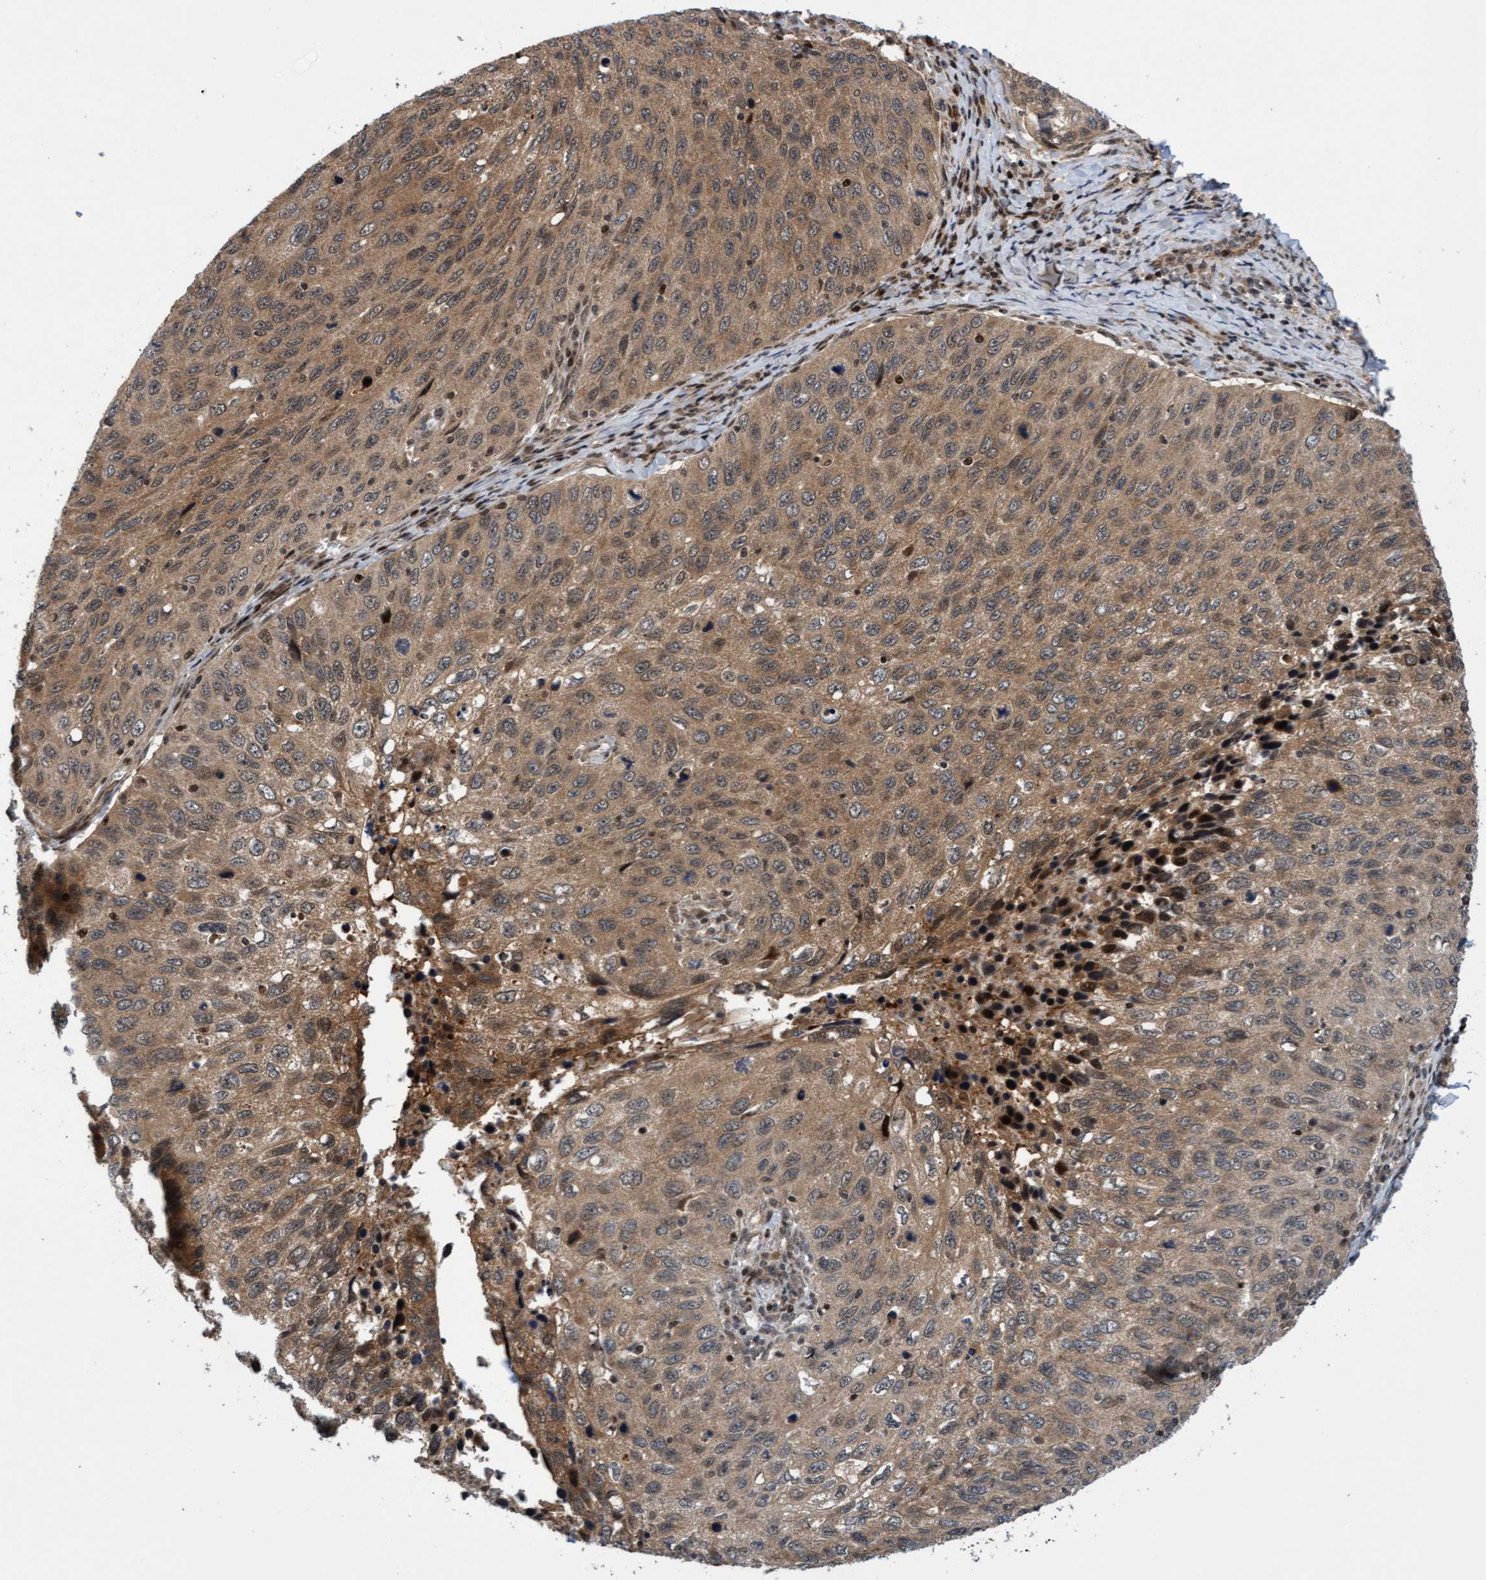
{"staining": {"intensity": "moderate", "quantity": ">75%", "location": "cytoplasmic/membranous"}, "tissue": "cervical cancer", "cell_type": "Tumor cells", "image_type": "cancer", "snomed": [{"axis": "morphology", "description": "Squamous cell carcinoma, NOS"}, {"axis": "topography", "description": "Cervix"}], "caption": "Human squamous cell carcinoma (cervical) stained for a protein (brown) reveals moderate cytoplasmic/membranous positive staining in about >75% of tumor cells.", "gene": "ITFG1", "patient": {"sex": "female", "age": 53}}